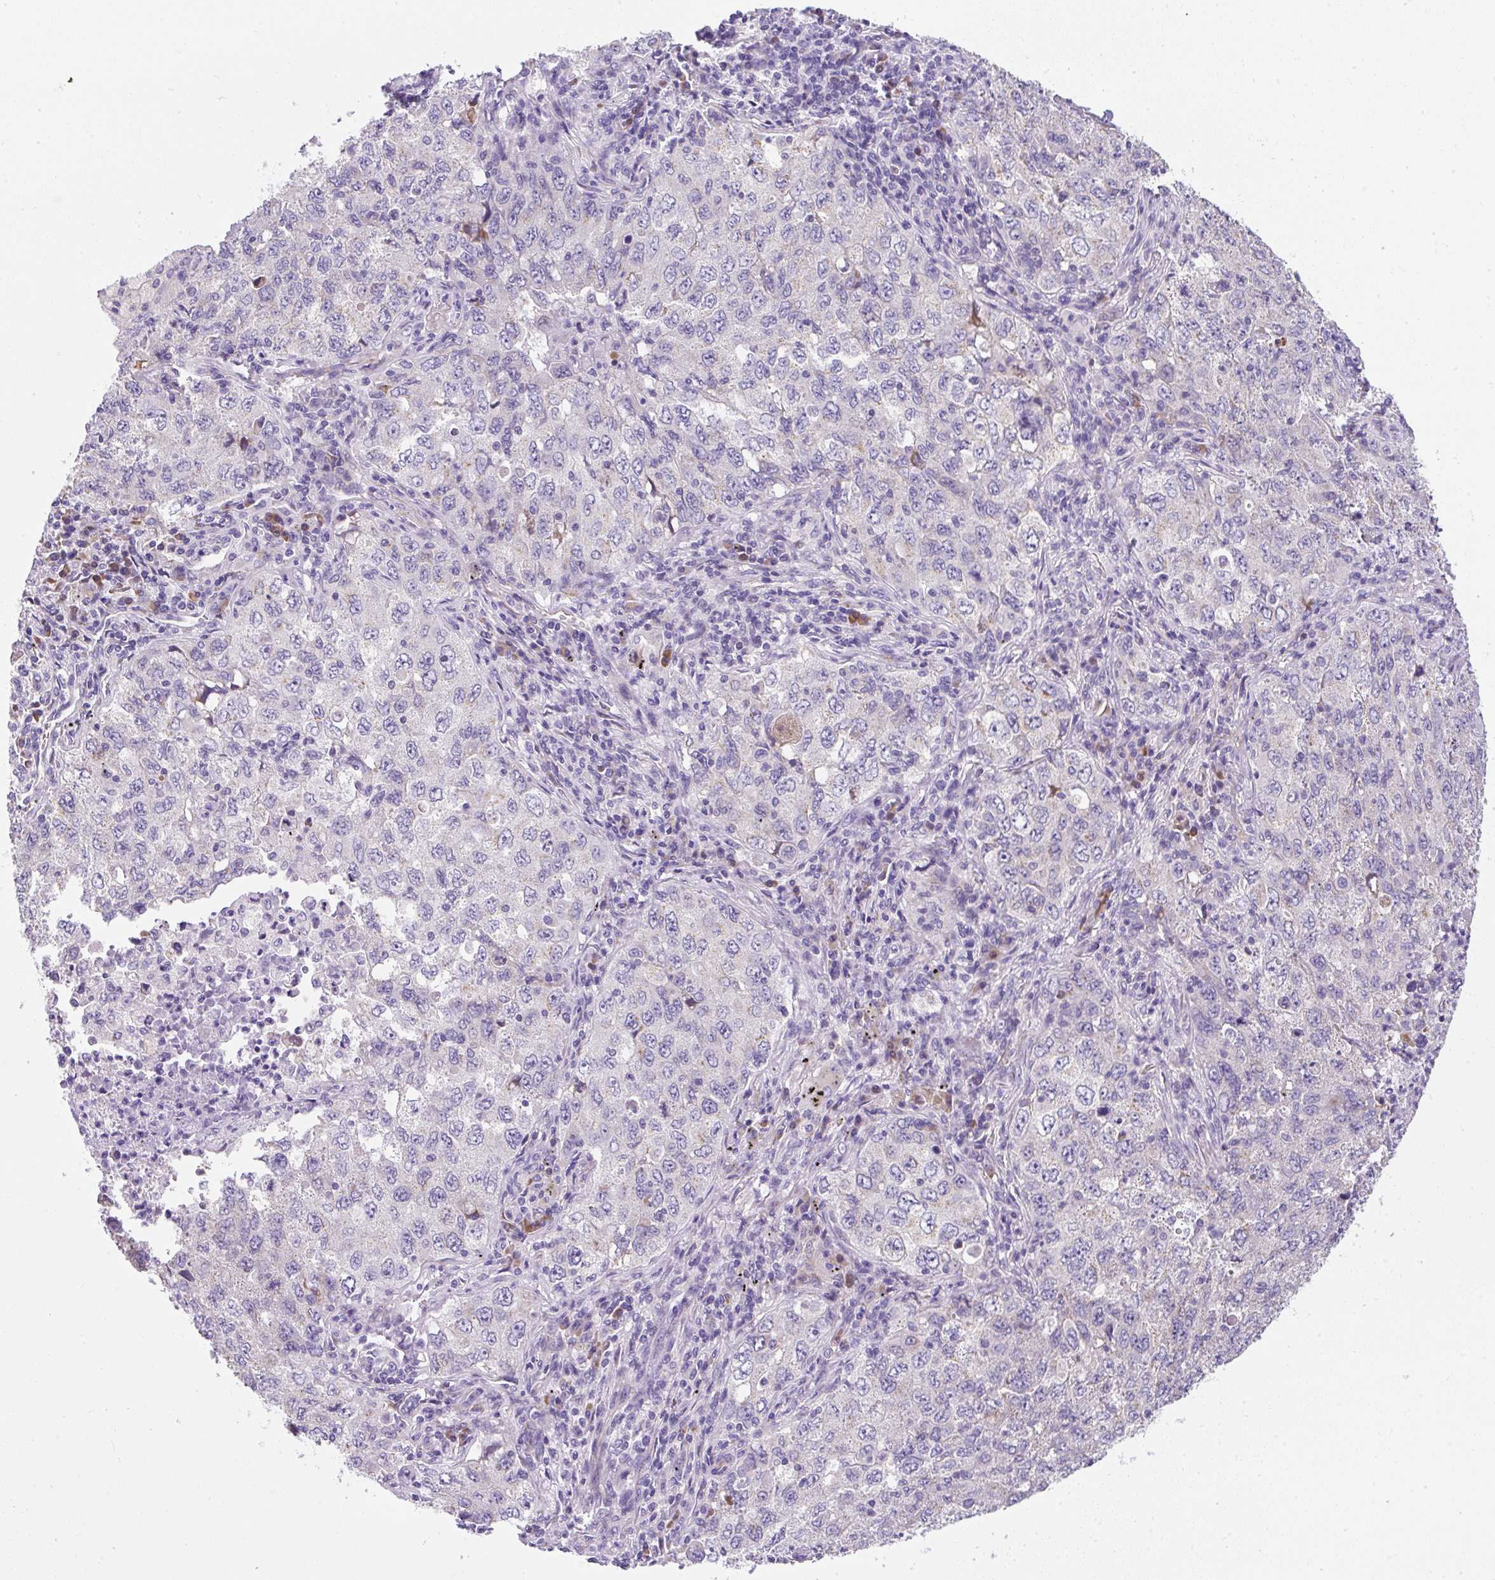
{"staining": {"intensity": "negative", "quantity": "none", "location": "none"}, "tissue": "lung cancer", "cell_type": "Tumor cells", "image_type": "cancer", "snomed": [{"axis": "morphology", "description": "Adenocarcinoma, NOS"}, {"axis": "topography", "description": "Lung"}], "caption": "DAB immunohistochemical staining of human lung cancer reveals no significant staining in tumor cells.", "gene": "DTX4", "patient": {"sex": "female", "age": 57}}